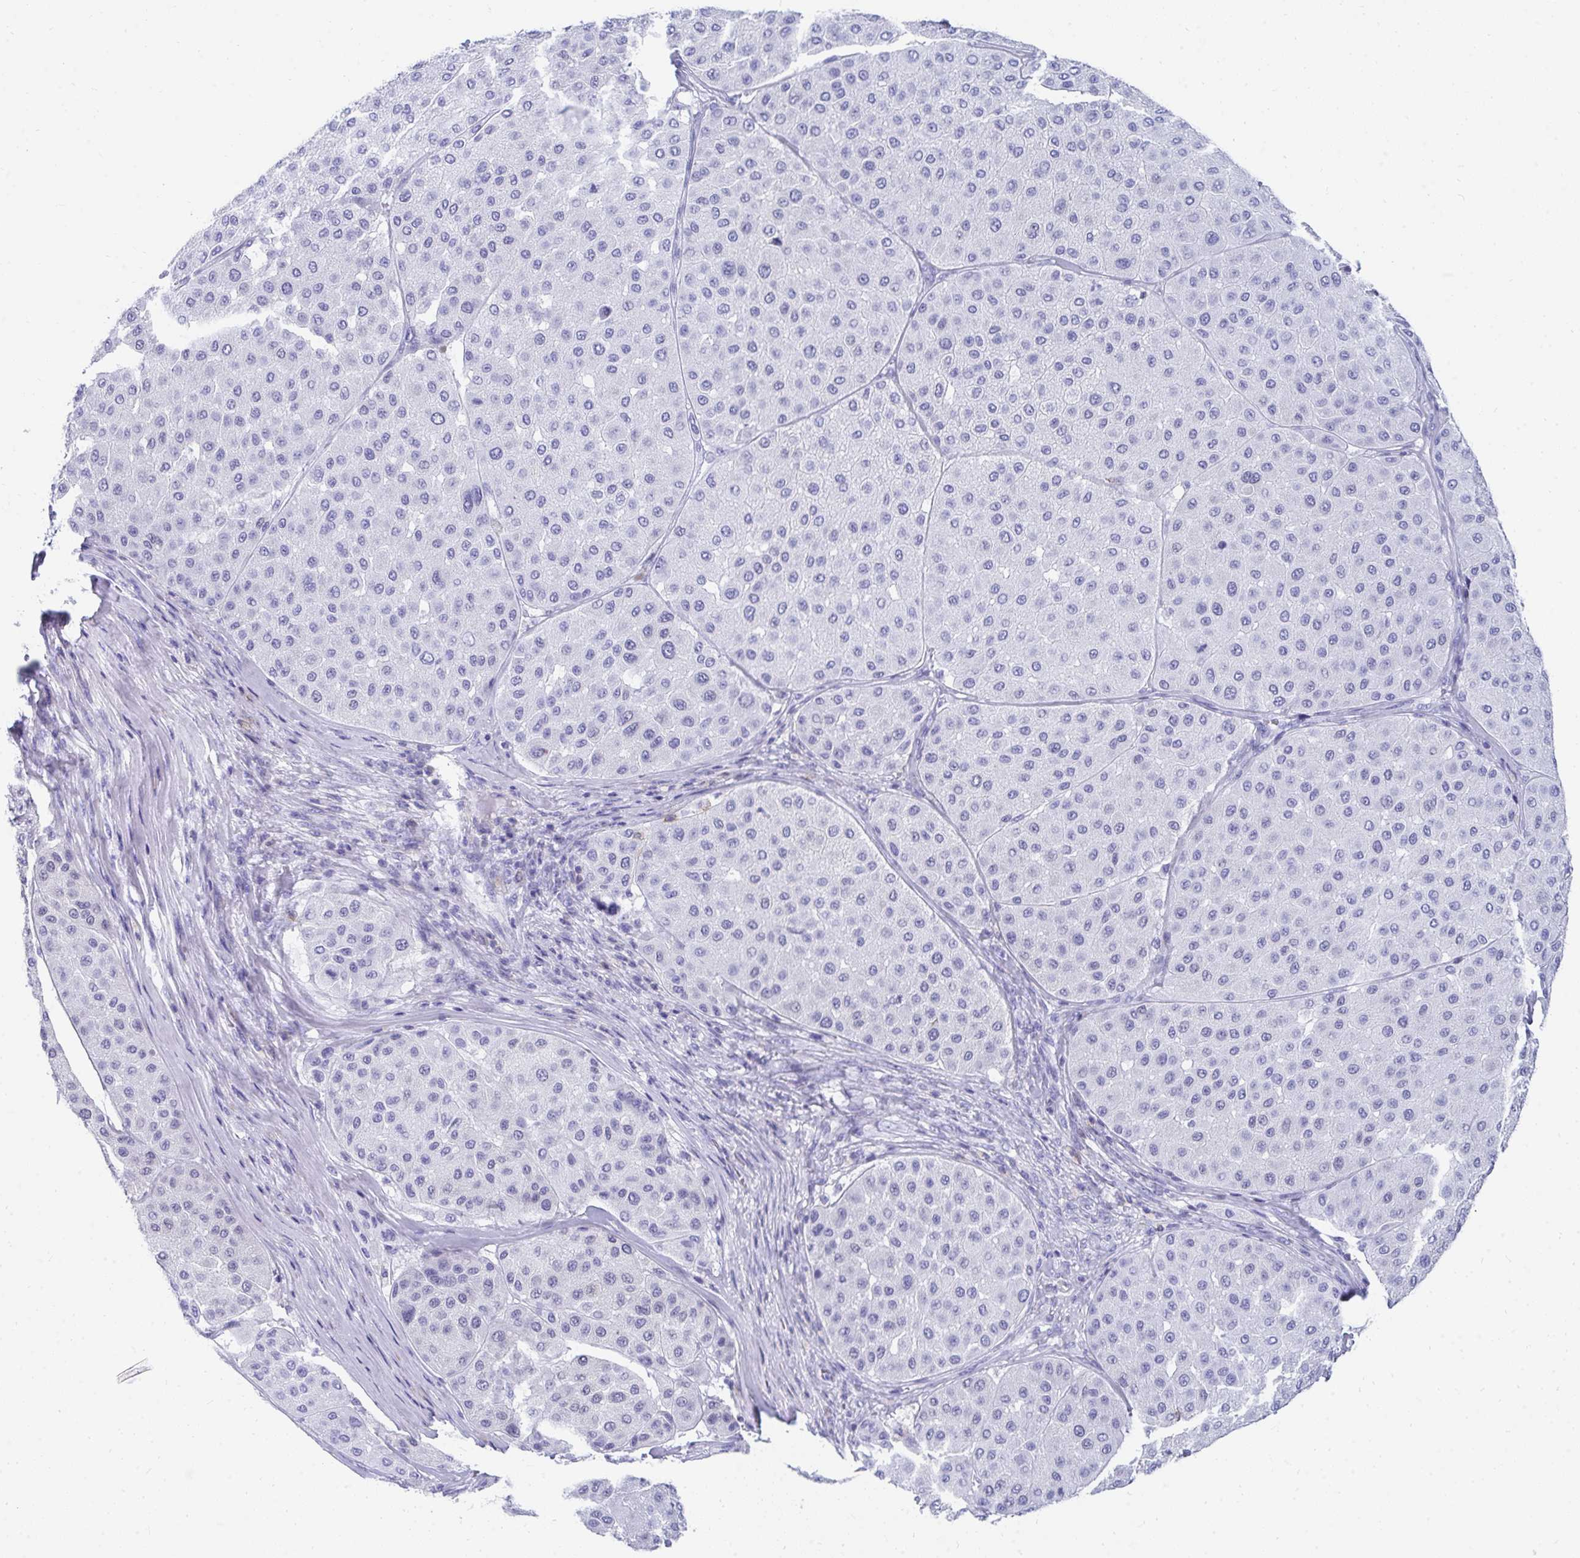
{"staining": {"intensity": "negative", "quantity": "none", "location": "none"}, "tissue": "melanoma", "cell_type": "Tumor cells", "image_type": "cancer", "snomed": [{"axis": "morphology", "description": "Malignant melanoma, Metastatic site"}, {"axis": "topography", "description": "Smooth muscle"}], "caption": "Immunohistochemical staining of human malignant melanoma (metastatic site) demonstrates no significant staining in tumor cells. (DAB (3,3'-diaminobenzidine) IHC, high magnification).", "gene": "CD7", "patient": {"sex": "male", "age": 41}}